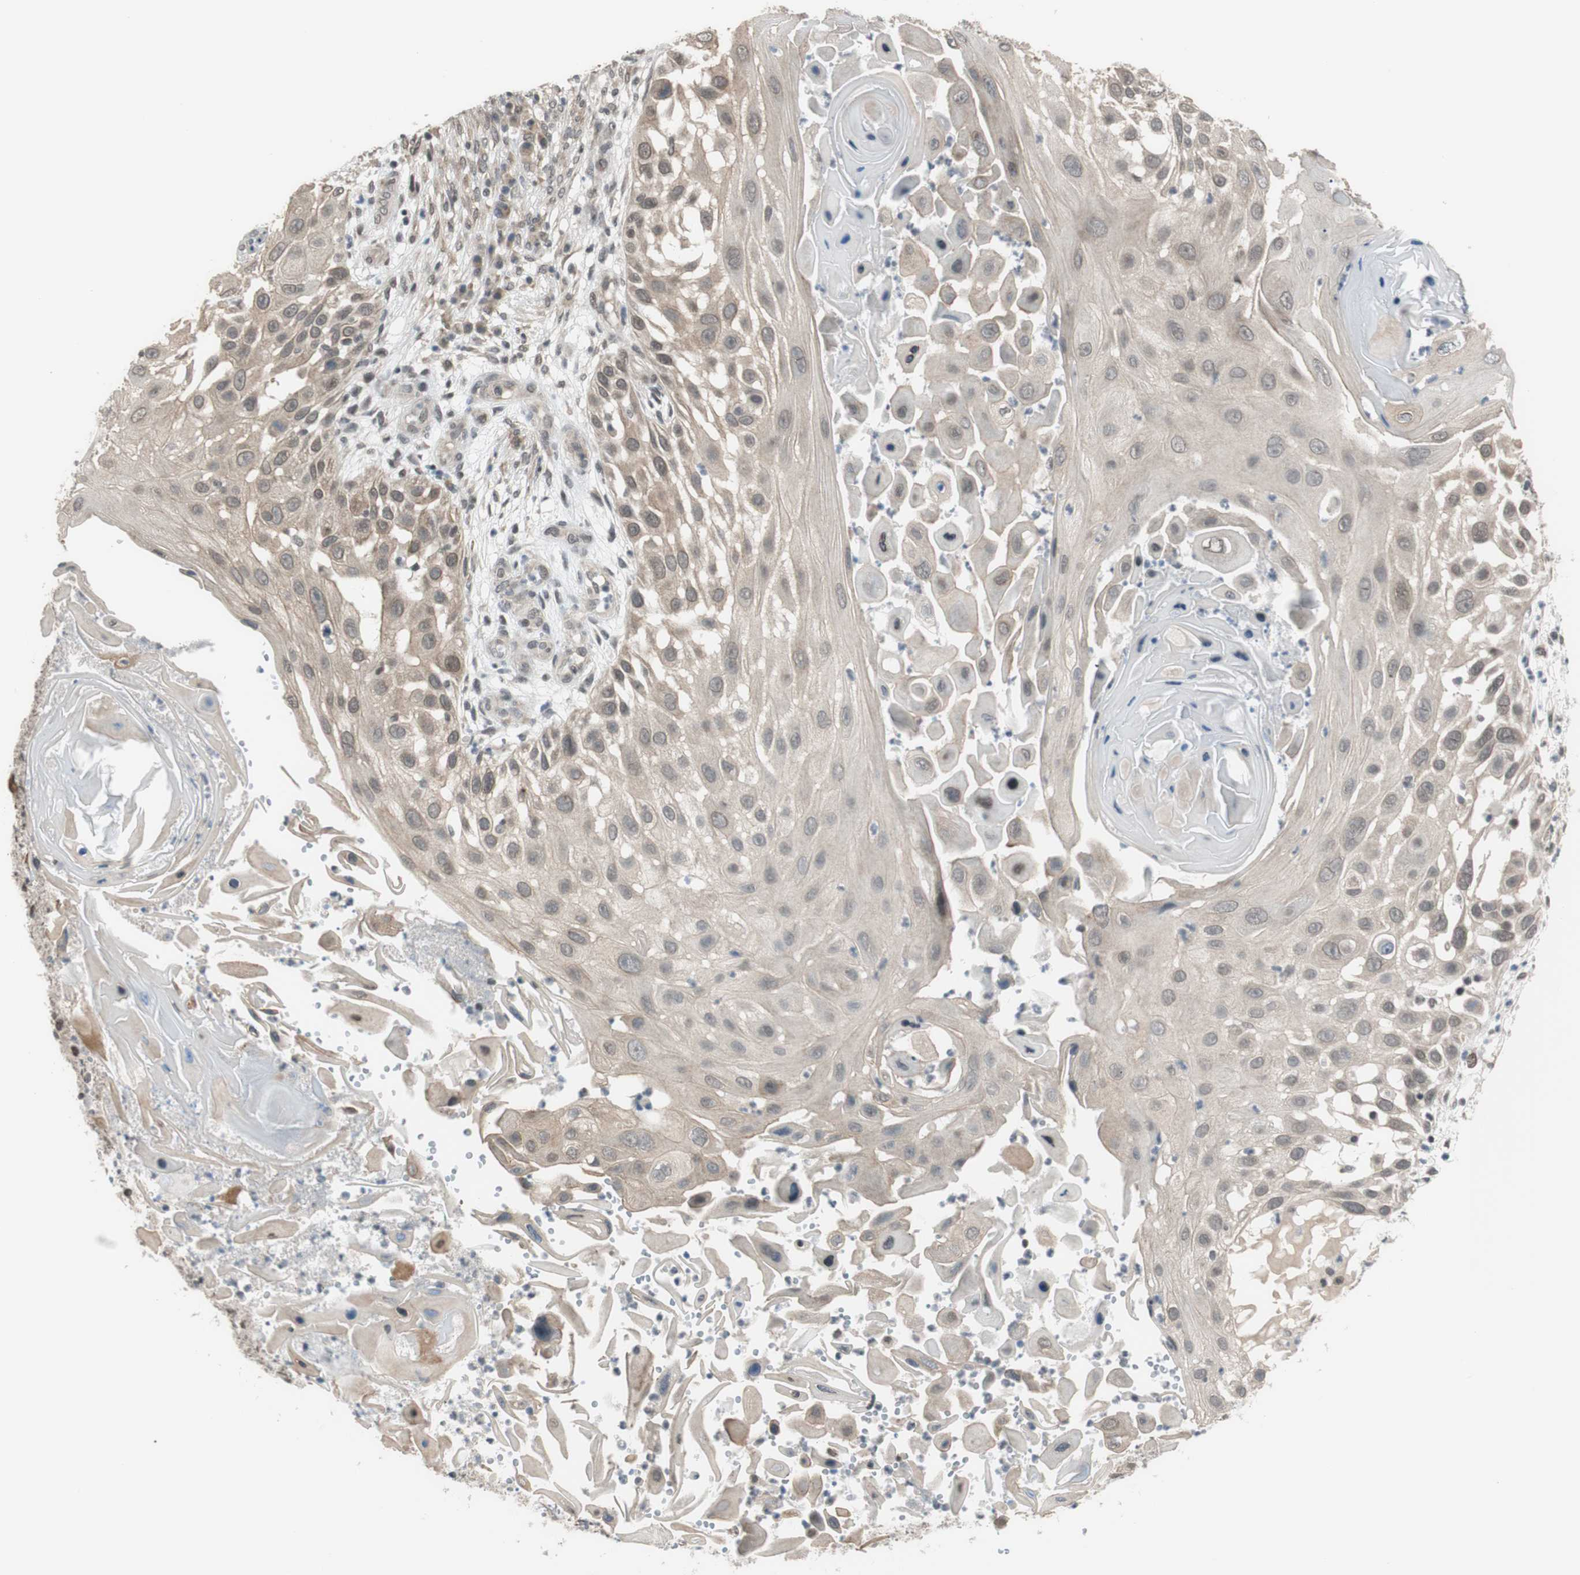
{"staining": {"intensity": "weak", "quantity": ">75%", "location": "cytoplasmic/membranous"}, "tissue": "skin cancer", "cell_type": "Tumor cells", "image_type": "cancer", "snomed": [{"axis": "morphology", "description": "Squamous cell carcinoma, NOS"}, {"axis": "topography", "description": "Skin"}], "caption": "Weak cytoplasmic/membranous protein expression is seen in approximately >75% of tumor cells in skin squamous cell carcinoma.", "gene": "BRMS1", "patient": {"sex": "female", "age": 44}}